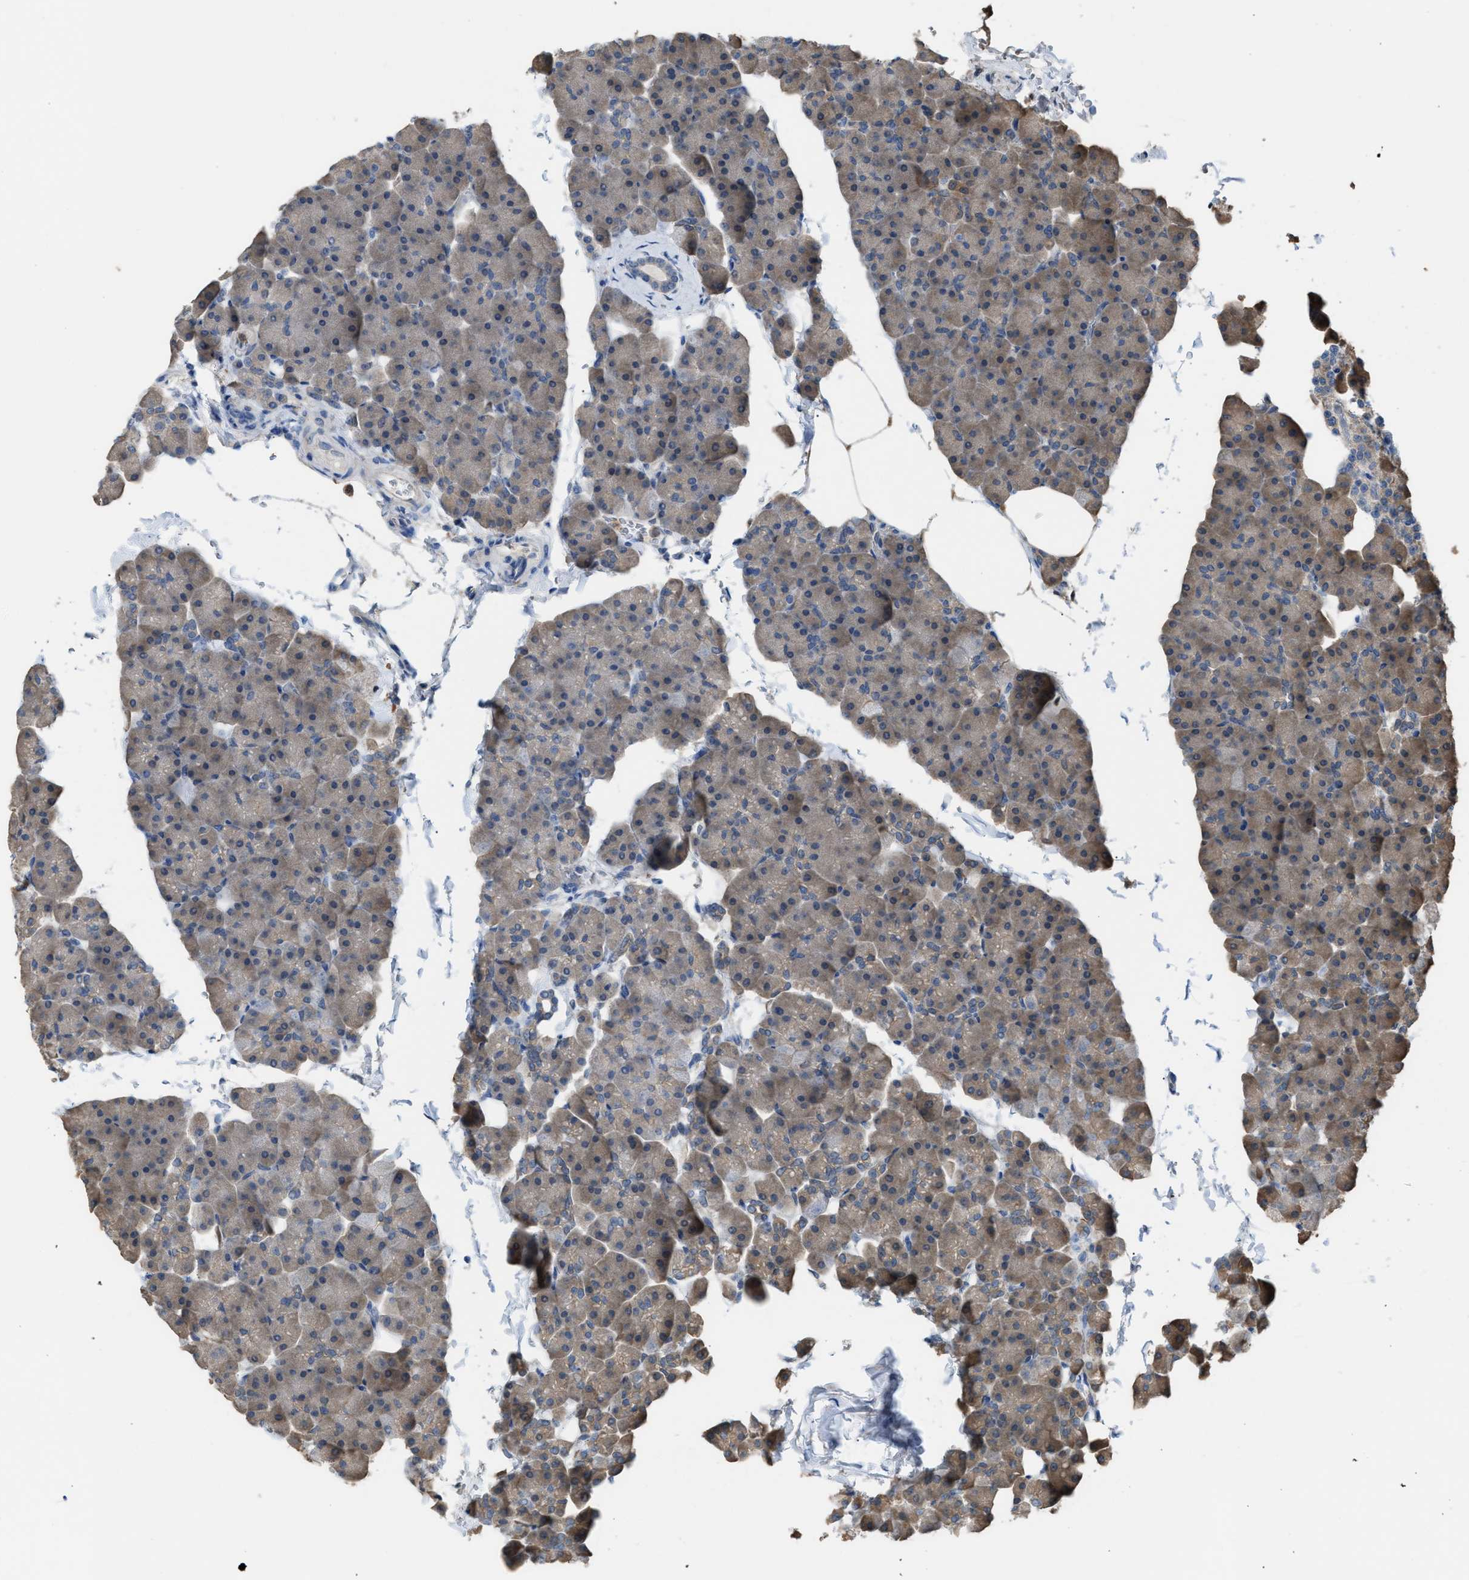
{"staining": {"intensity": "weak", "quantity": "<25%", "location": "cytoplasmic/membranous"}, "tissue": "pancreas", "cell_type": "Exocrine glandular cells", "image_type": "normal", "snomed": [{"axis": "morphology", "description": "Normal tissue, NOS"}, {"axis": "topography", "description": "Pancreas"}], "caption": "DAB (3,3'-diaminobenzidine) immunohistochemical staining of benign pancreas exhibits no significant staining in exocrine glandular cells. The staining was performed using DAB to visualize the protein expression in brown, while the nuclei were stained in blue with hematoxylin (Magnification: 20x).", "gene": "NQO2", "patient": {"sex": "male", "age": 35}}